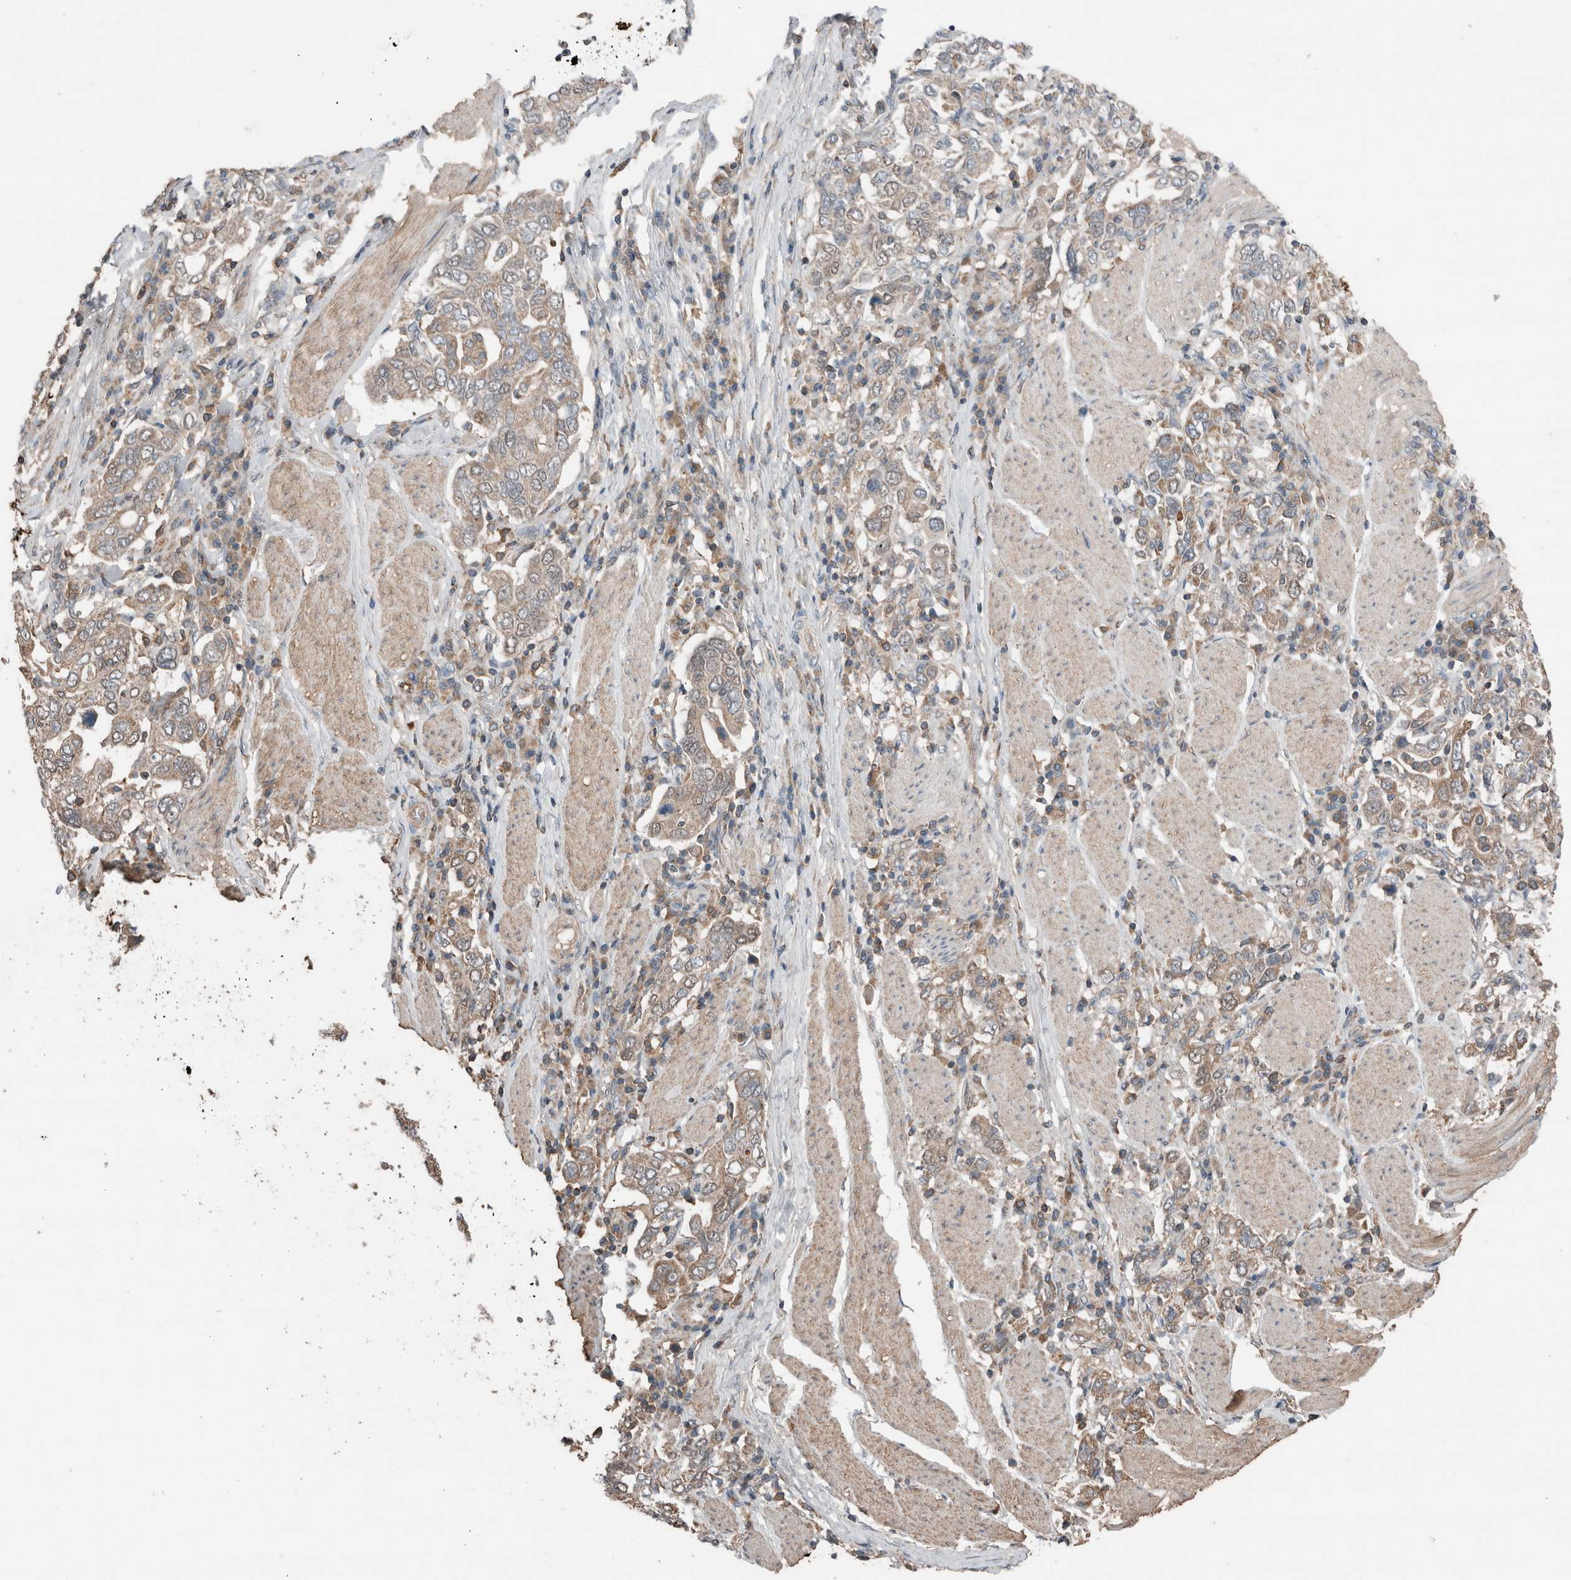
{"staining": {"intensity": "weak", "quantity": ">75%", "location": "cytoplasmic/membranous"}, "tissue": "stomach cancer", "cell_type": "Tumor cells", "image_type": "cancer", "snomed": [{"axis": "morphology", "description": "Adenocarcinoma, NOS"}, {"axis": "topography", "description": "Stomach, upper"}], "caption": "Adenocarcinoma (stomach) stained with DAB immunohistochemistry exhibits low levels of weak cytoplasmic/membranous expression in approximately >75% of tumor cells.", "gene": "KLK14", "patient": {"sex": "male", "age": 62}}